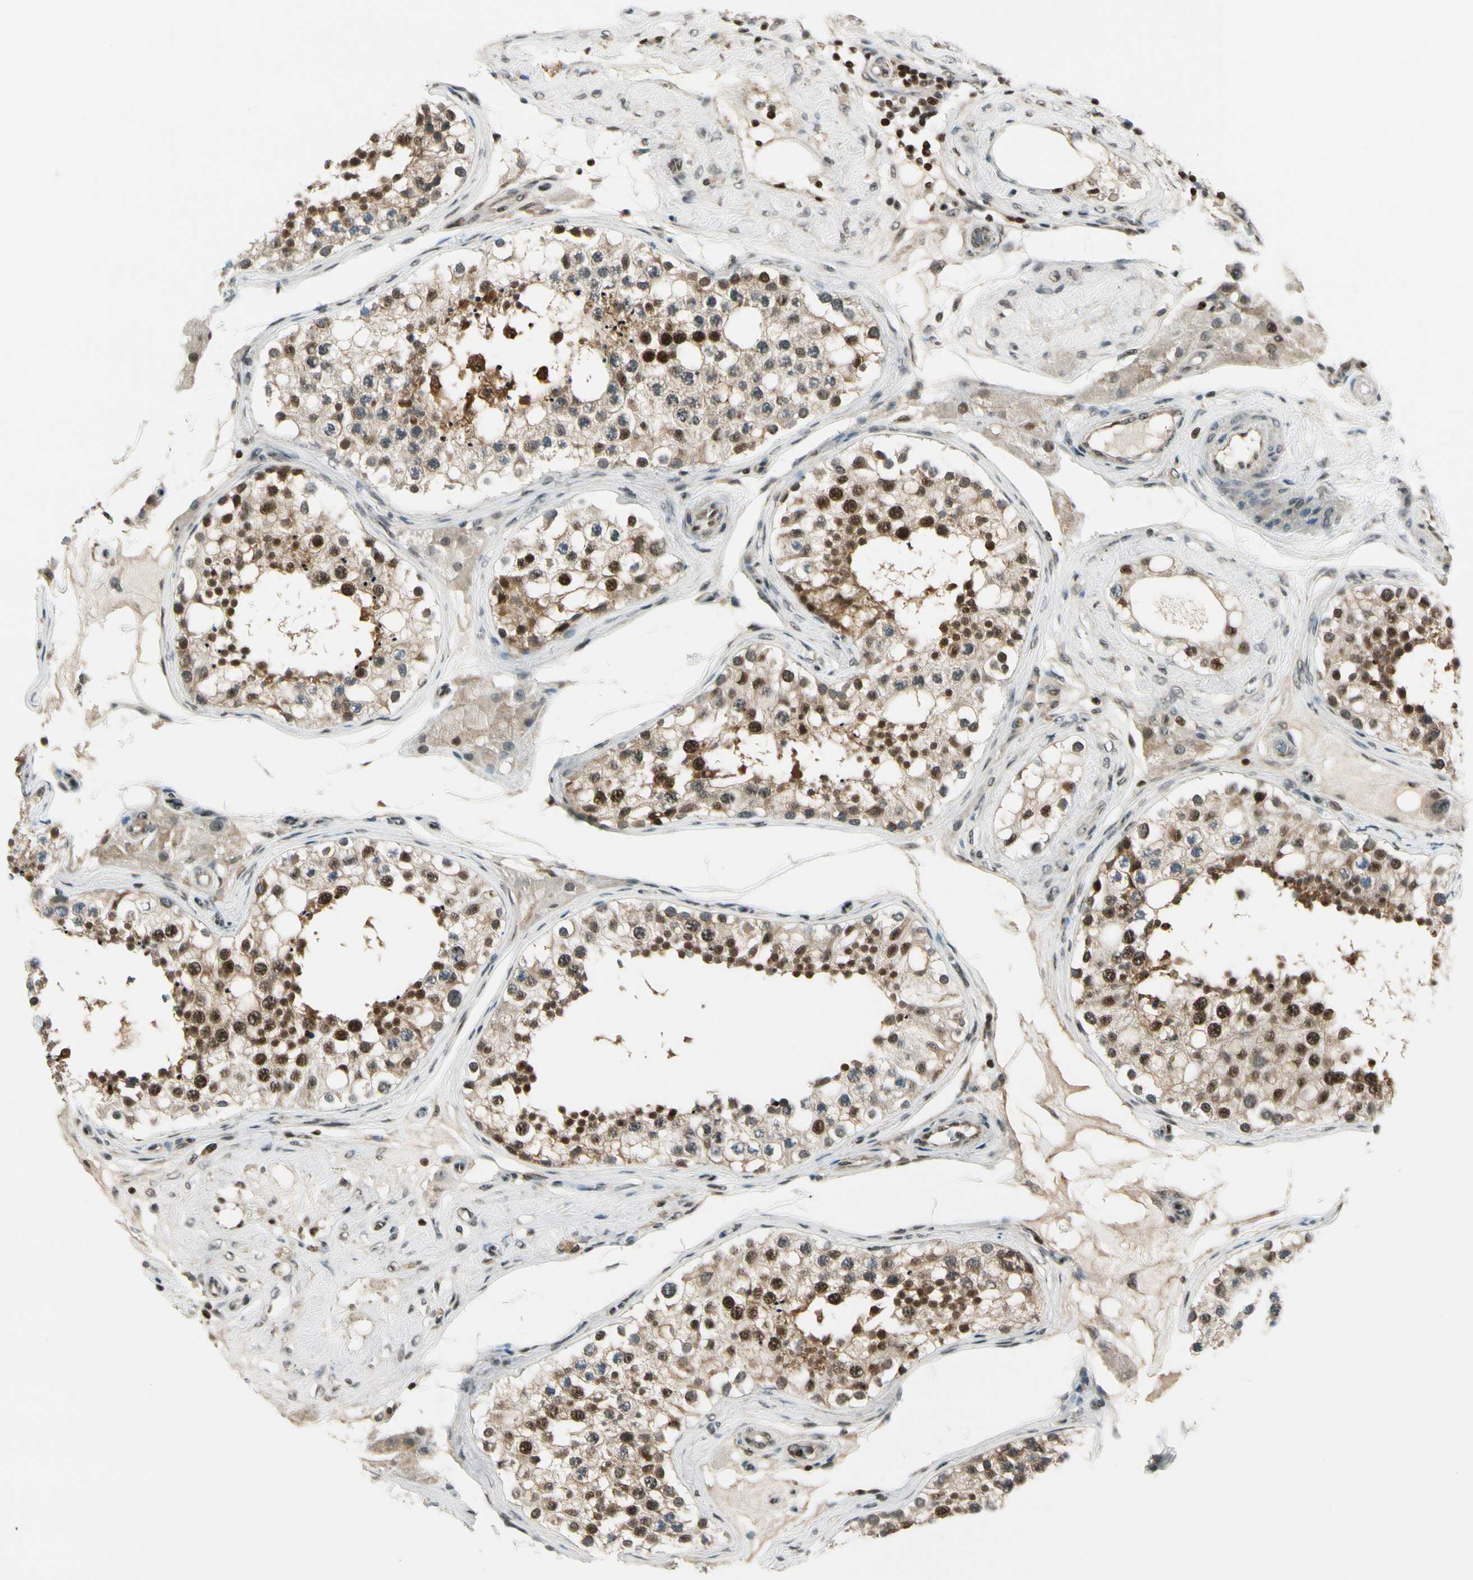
{"staining": {"intensity": "strong", "quantity": ">75%", "location": "cytoplasmic/membranous,nuclear"}, "tissue": "testis", "cell_type": "Cells in seminiferous ducts", "image_type": "normal", "snomed": [{"axis": "morphology", "description": "Normal tissue, NOS"}, {"axis": "topography", "description": "Testis"}], "caption": "A photomicrograph of testis stained for a protein exhibits strong cytoplasmic/membranous,nuclear brown staining in cells in seminiferous ducts. The staining was performed using DAB (3,3'-diaminobenzidine), with brown indicating positive protein expression. Nuclei are stained blue with hematoxylin.", "gene": "DAXX", "patient": {"sex": "male", "age": 68}}